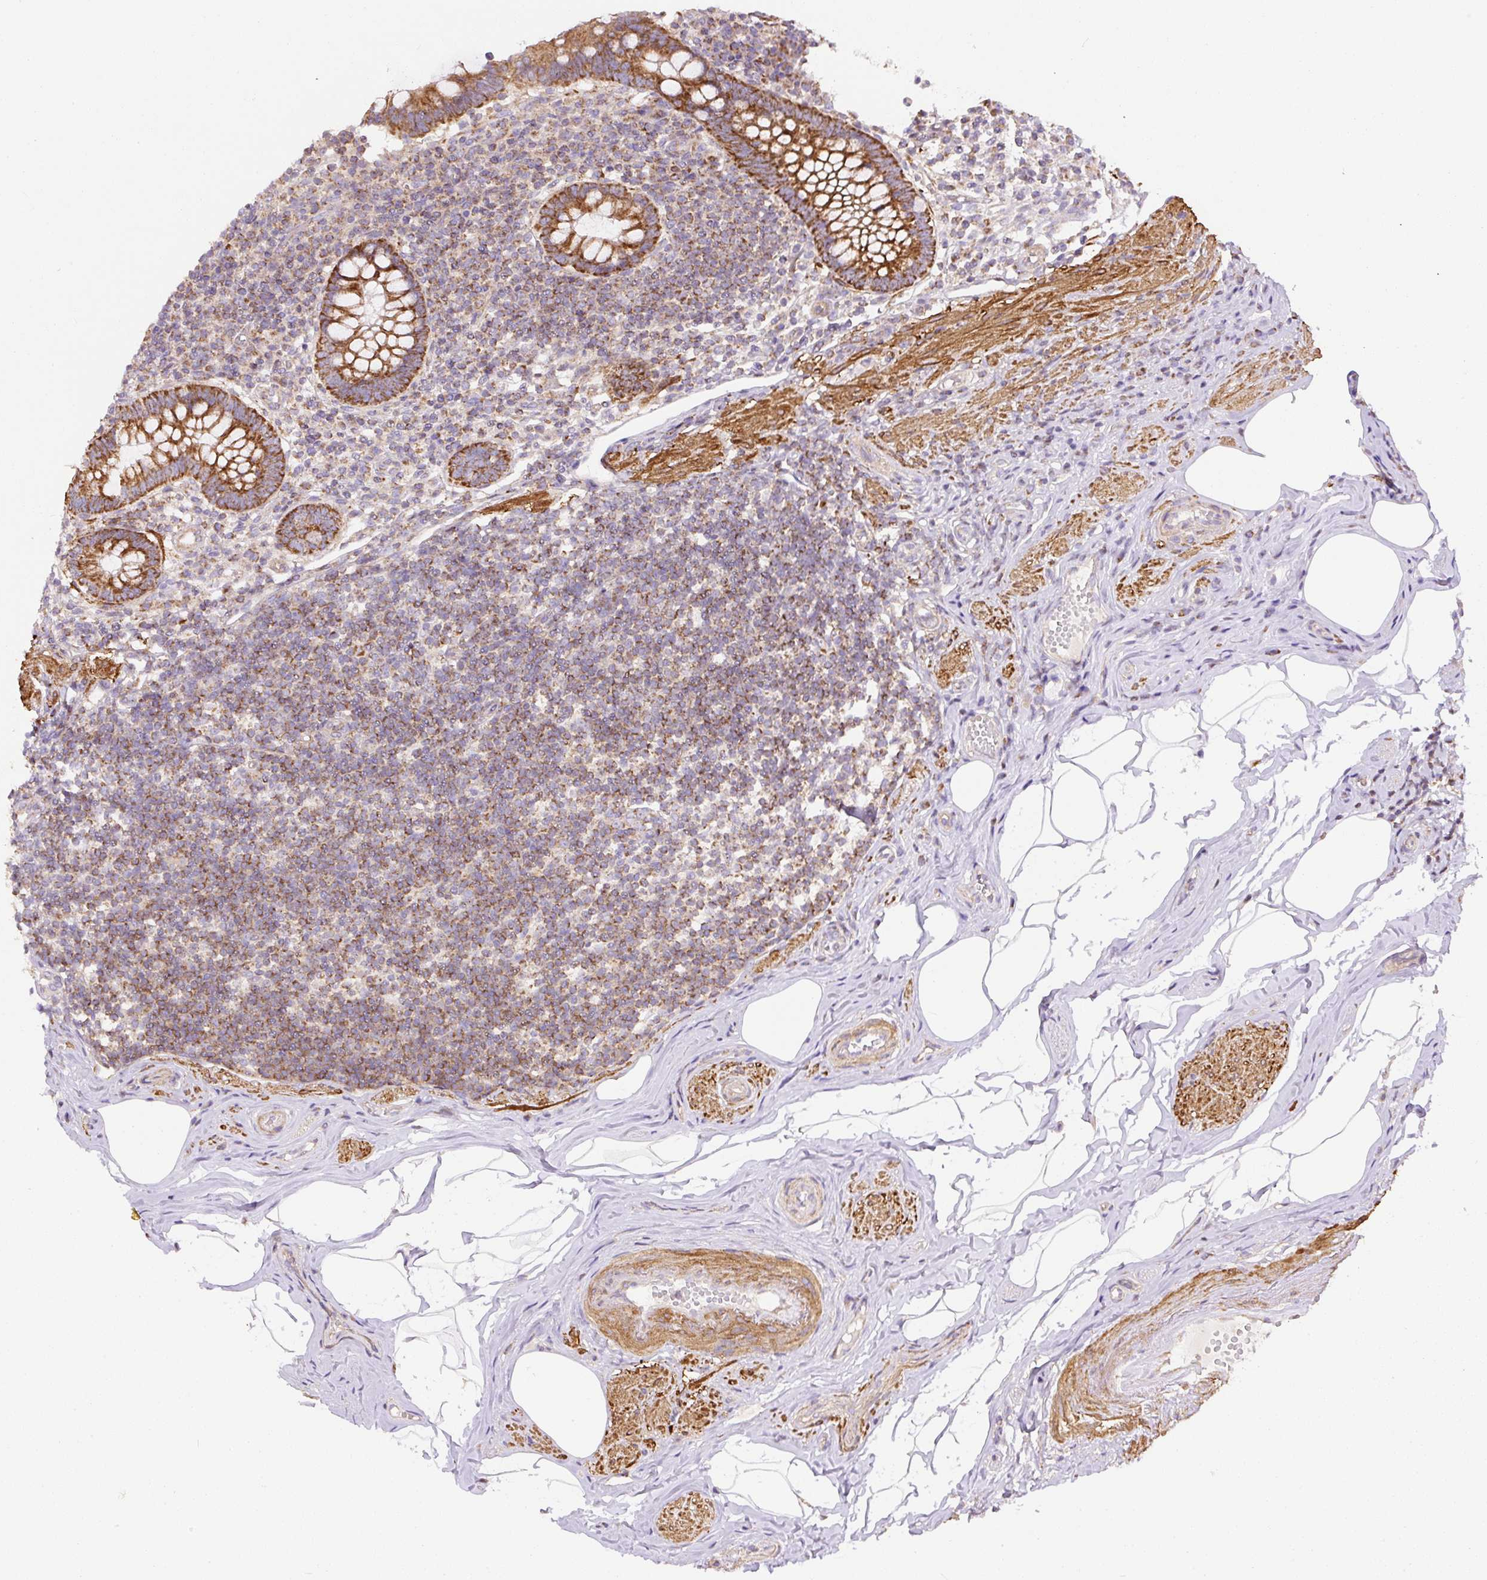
{"staining": {"intensity": "strong", "quantity": ">75%", "location": "cytoplasmic/membranous"}, "tissue": "appendix", "cell_type": "Glandular cells", "image_type": "normal", "snomed": [{"axis": "morphology", "description": "Normal tissue, NOS"}, {"axis": "topography", "description": "Appendix"}], "caption": "IHC micrograph of unremarkable appendix: appendix stained using IHC shows high levels of strong protein expression localized specifically in the cytoplasmic/membranous of glandular cells, appearing as a cytoplasmic/membranous brown color.", "gene": "NDUFAF2", "patient": {"sex": "female", "age": 56}}